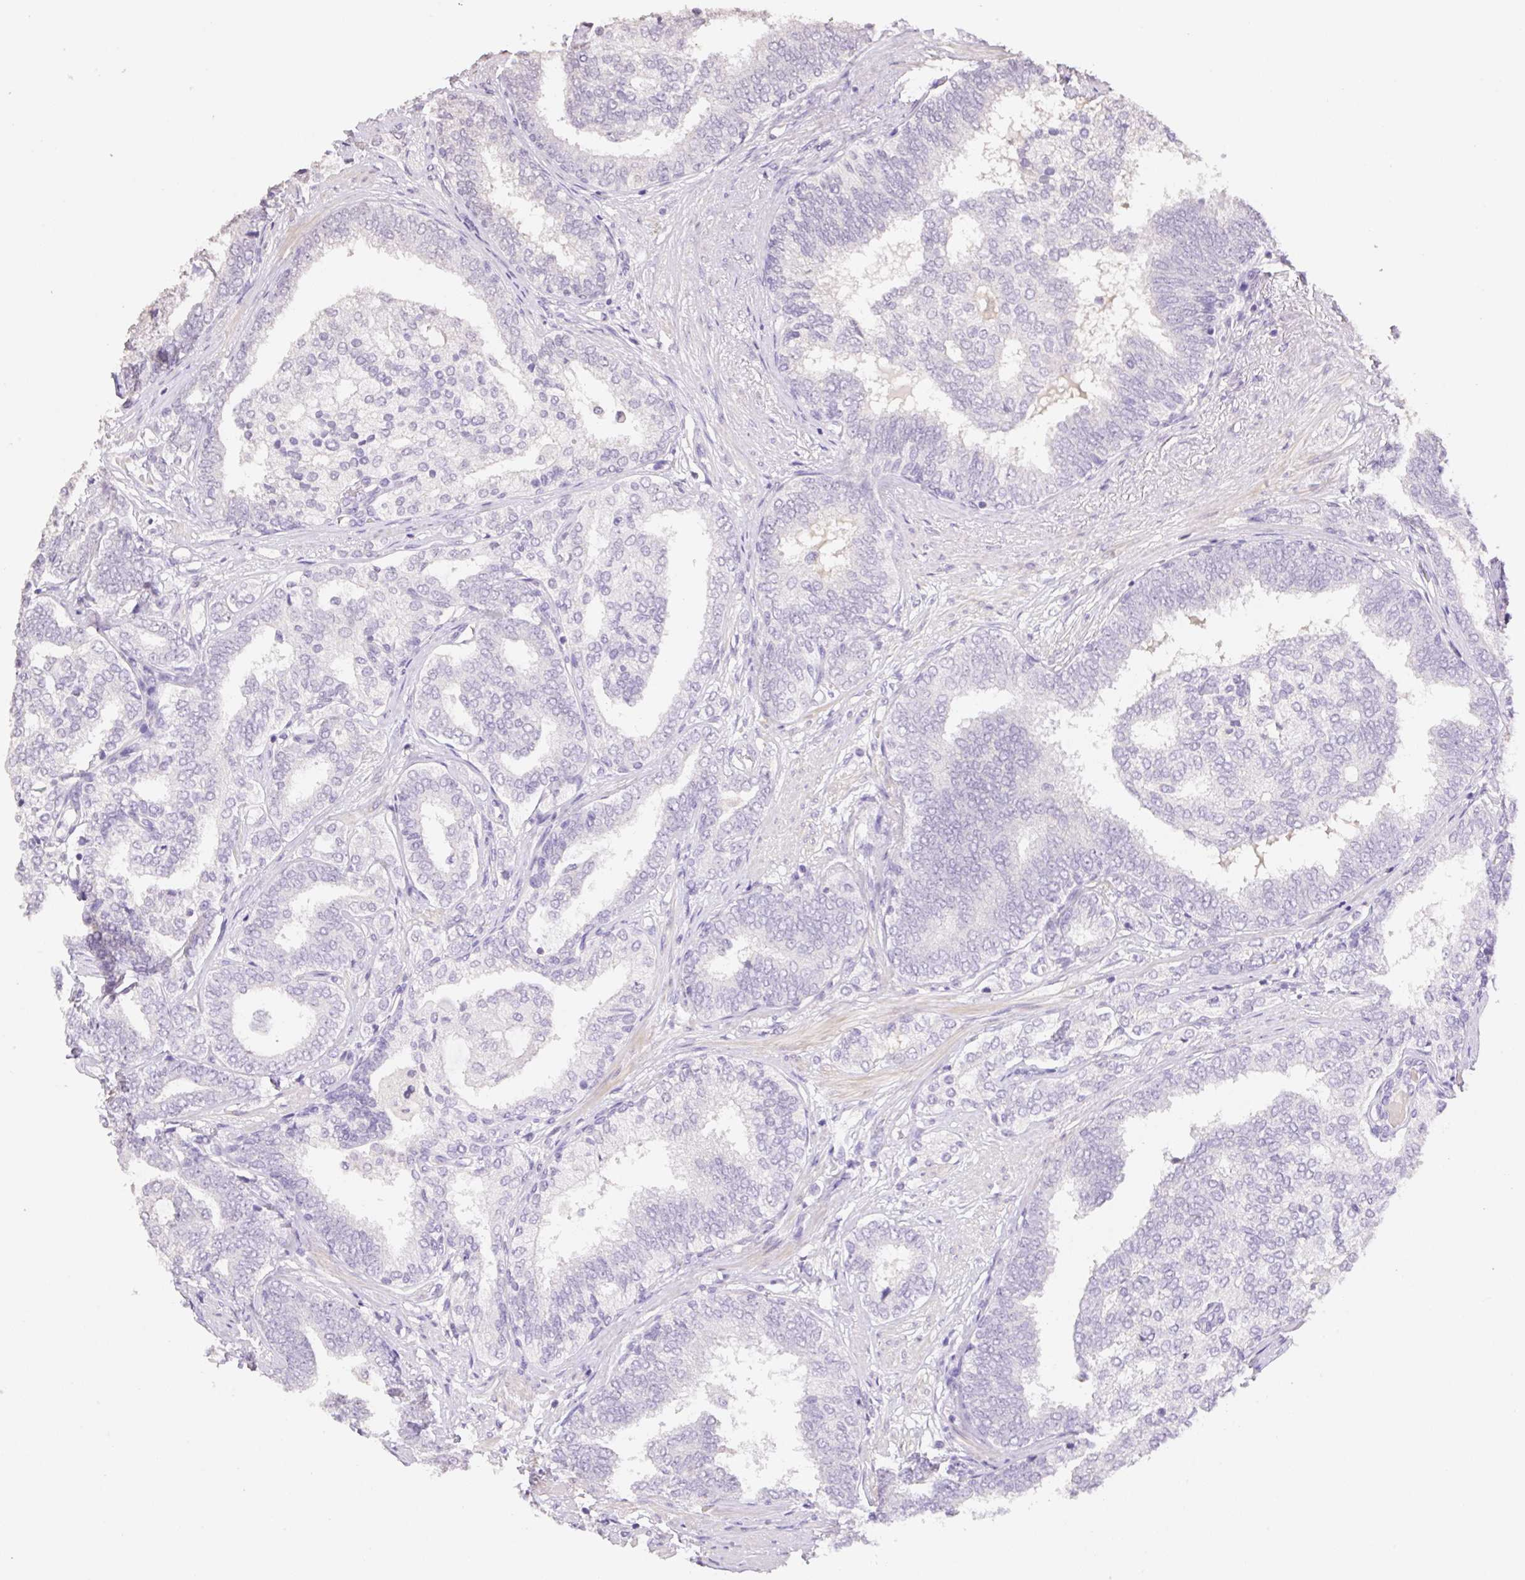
{"staining": {"intensity": "negative", "quantity": "none", "location": "none"}, "tissue": "prostate cancer", "cell_type": "Tumor cells", "image_type": "cancer", "snomed": [{"axis": "morphology", "description": "Adenocarcinoma, High grade"}, {"axis": "topography", "description": "Prostate"}], "caption": "This is an IHC photomicrograph of high-grade adenocarcinoma (prostate). There is no staining in tumor cells.", "gene": "HCRTR2", "patient": {"sex": "male", "age": 72}}